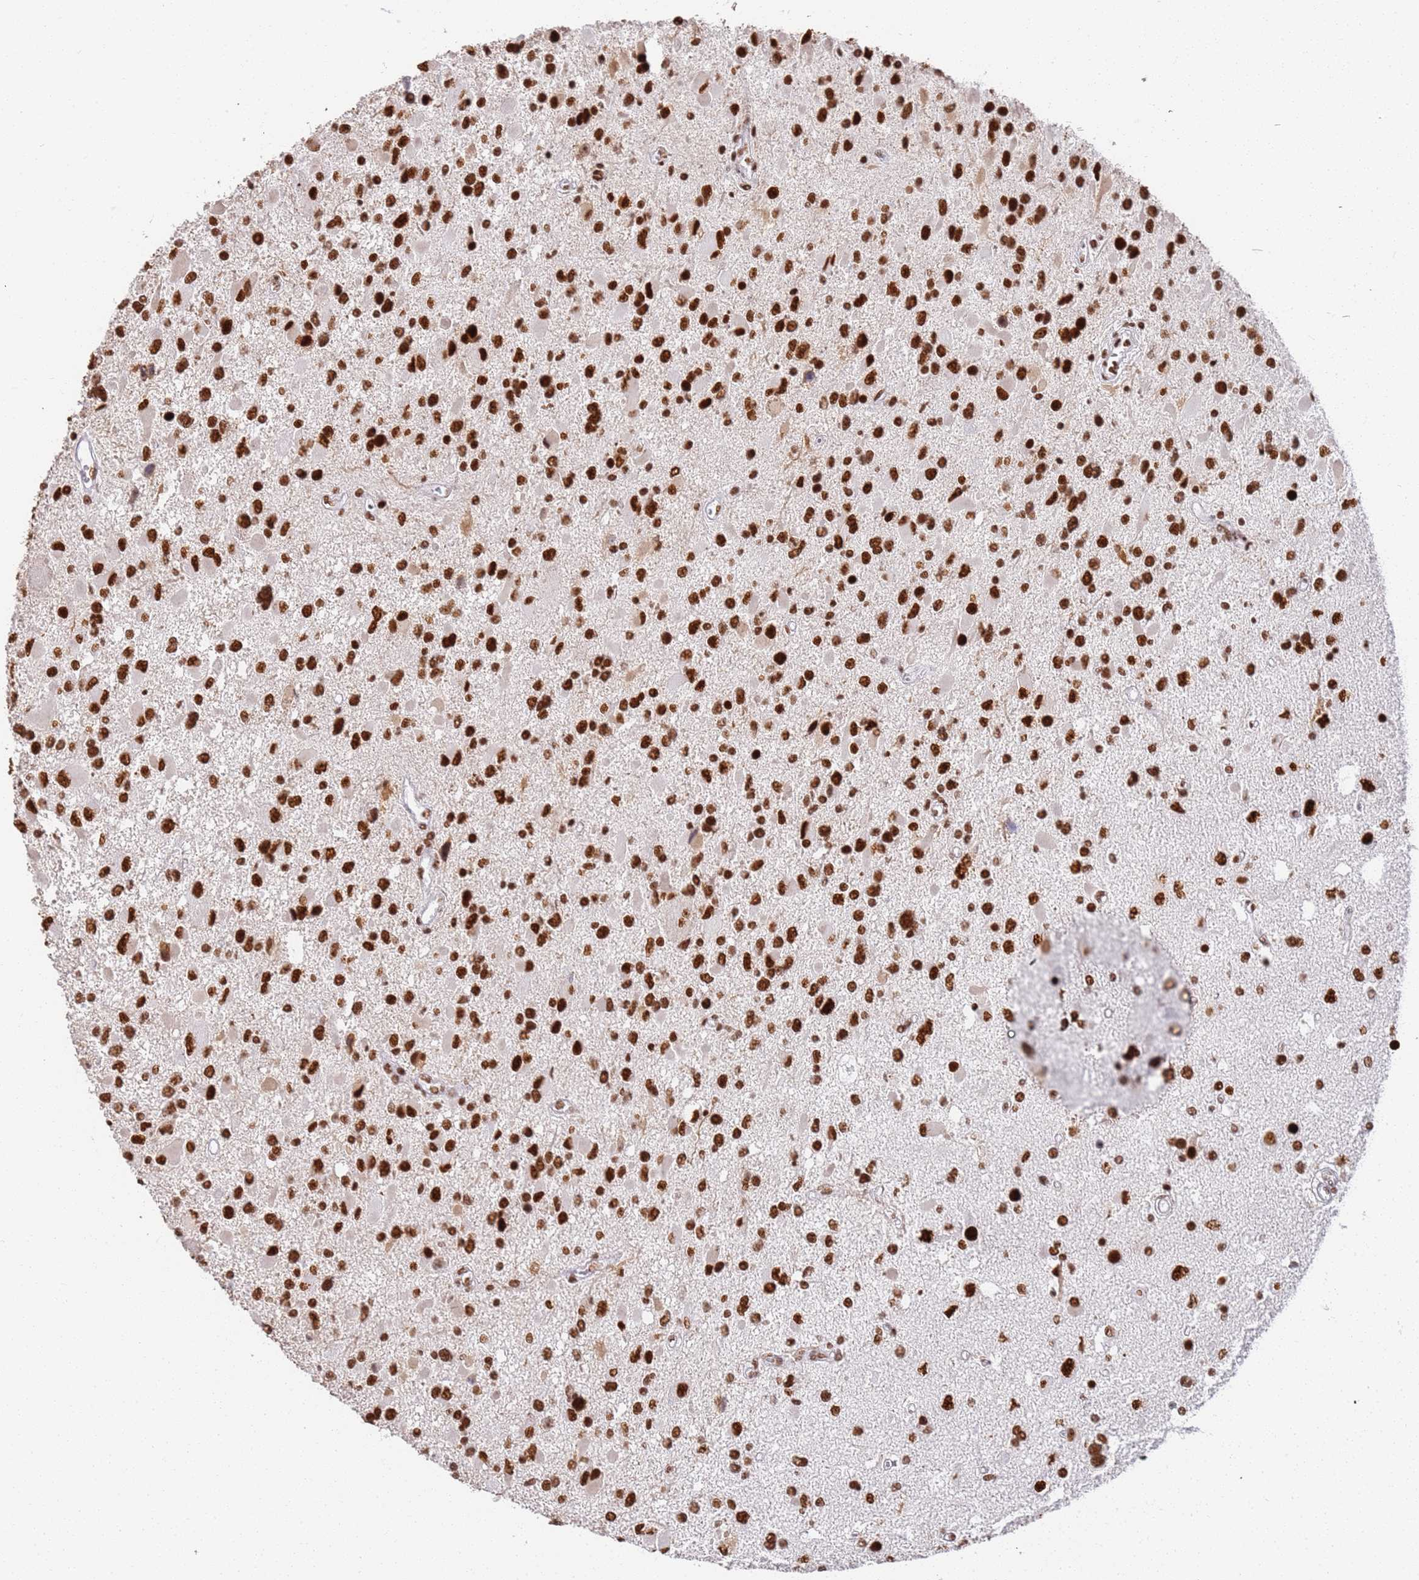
{"staining": {"intensity": "strong", "quantity": ">75%", "location": "nuclear"}, "tissue": "glioma", "cell_type": "Tumor cells", "image_type": "cancer", "snomed": [{"axis": "morphology", "description": "Glioma, malignant, High grade"}, {"axis": "topography", "description": "Brain"}], "caption": "A photomicrograph showing strong nuclear positivity in about >75% of tumor cells in glioma, as visualized by brown immunohistochemical staining.", "gene": "AKAP8L", "patient": {"sex": "male", "age": 53}}